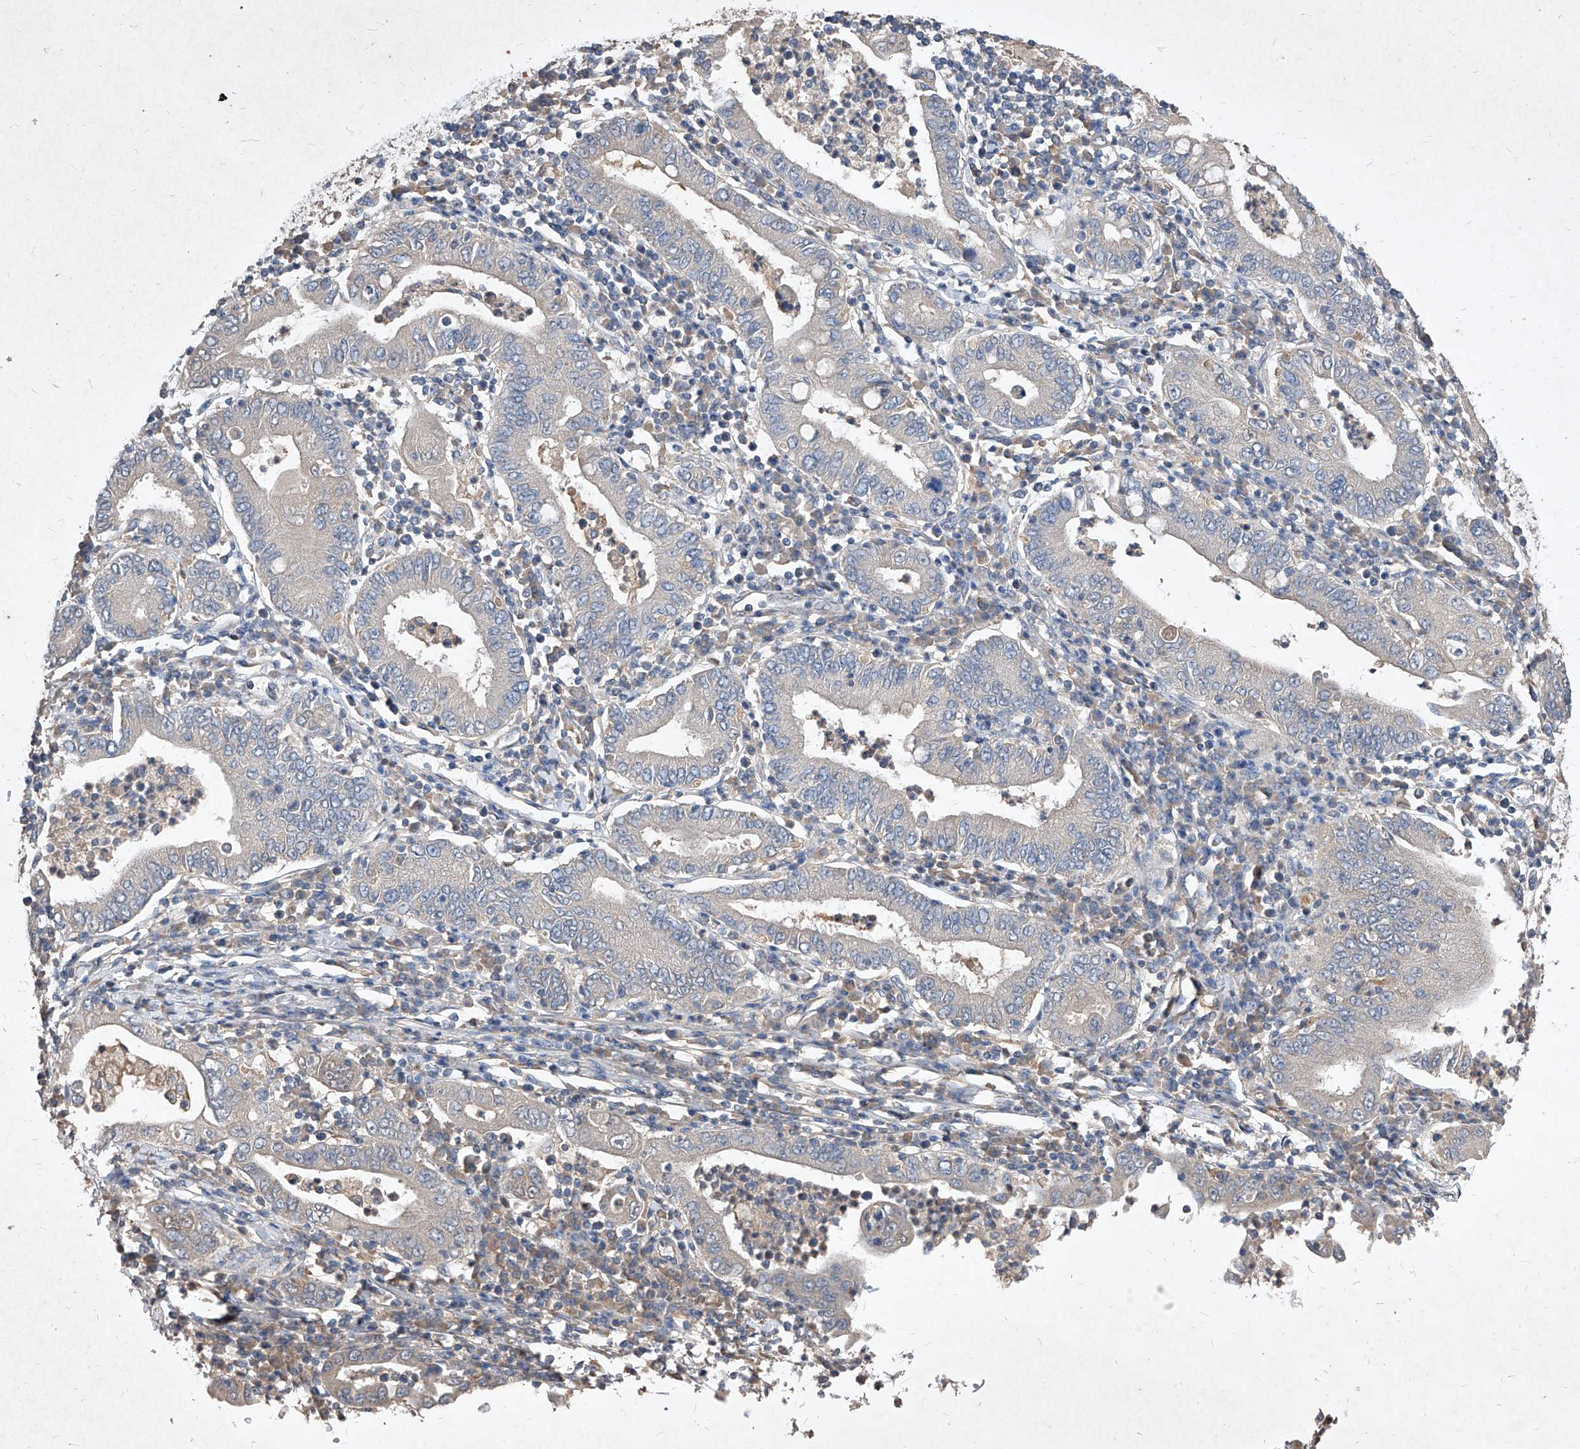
{"staining": {"intensity": "negative", "quantity": "none", "location": "none"}, "tissue": "stomach cancer", "cell_type": "Tumor cells", "image_type": "cancer", "snomed": [{"axis": "morphology", "description": "Normal tissue, NOS"}, {"axis": "morphology", "description": "Adenocarcinoma, NOS"}, {"axis": "topography", "description": "Esophagus"}, {"axis": "topography", "description": "Stomach, upper"}, {"axis": "topography", "description": "Peripheral nerve tissue"}], "caption": "The IHC image has no significant staining in tumor cells of stomach cancer tissue.", "gene": "SYNGR1", "patient": {"sex": "male", "age": 62}}